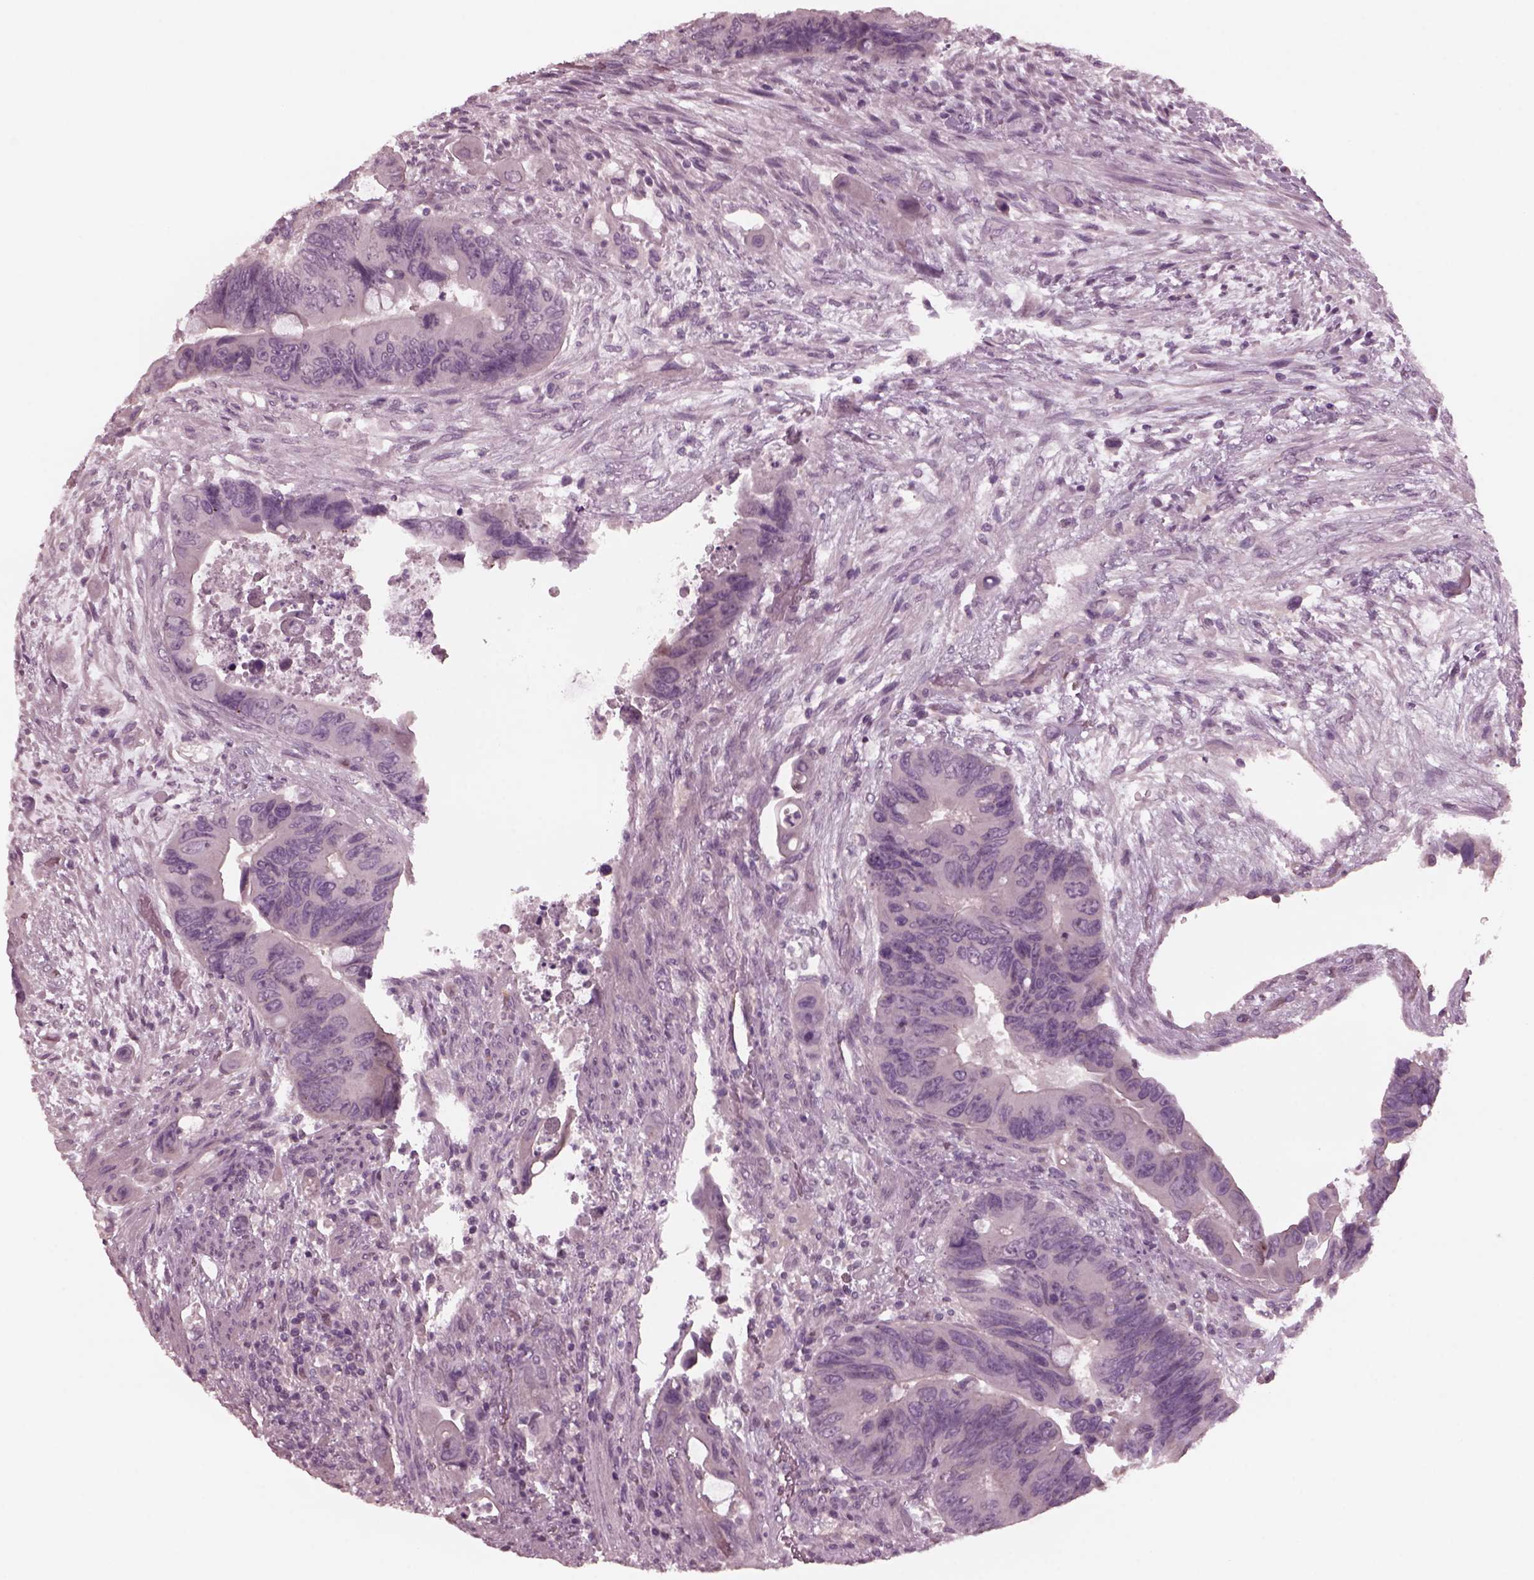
{"staining": {"intensity": "negative", "quantity": "none", "location": "none"}, "tissue": "colorectal cancer", "cell_type": "Tumor cells", "image_type": "cancer", "snomed": [{"axis": "morphology", "description": "Adenocarcinoma, NOS"}, {"axis": "topography", "description": "Rectum"}], "caption": "A high-resolution micrograph shows immunohistochemistry (IHC) staining of colorectal cancer (adenocarcinoma), which exhibits no significant expression in tumor cells.", "gene": "YY2", "patient": {"sex": "male", "age": 63}}